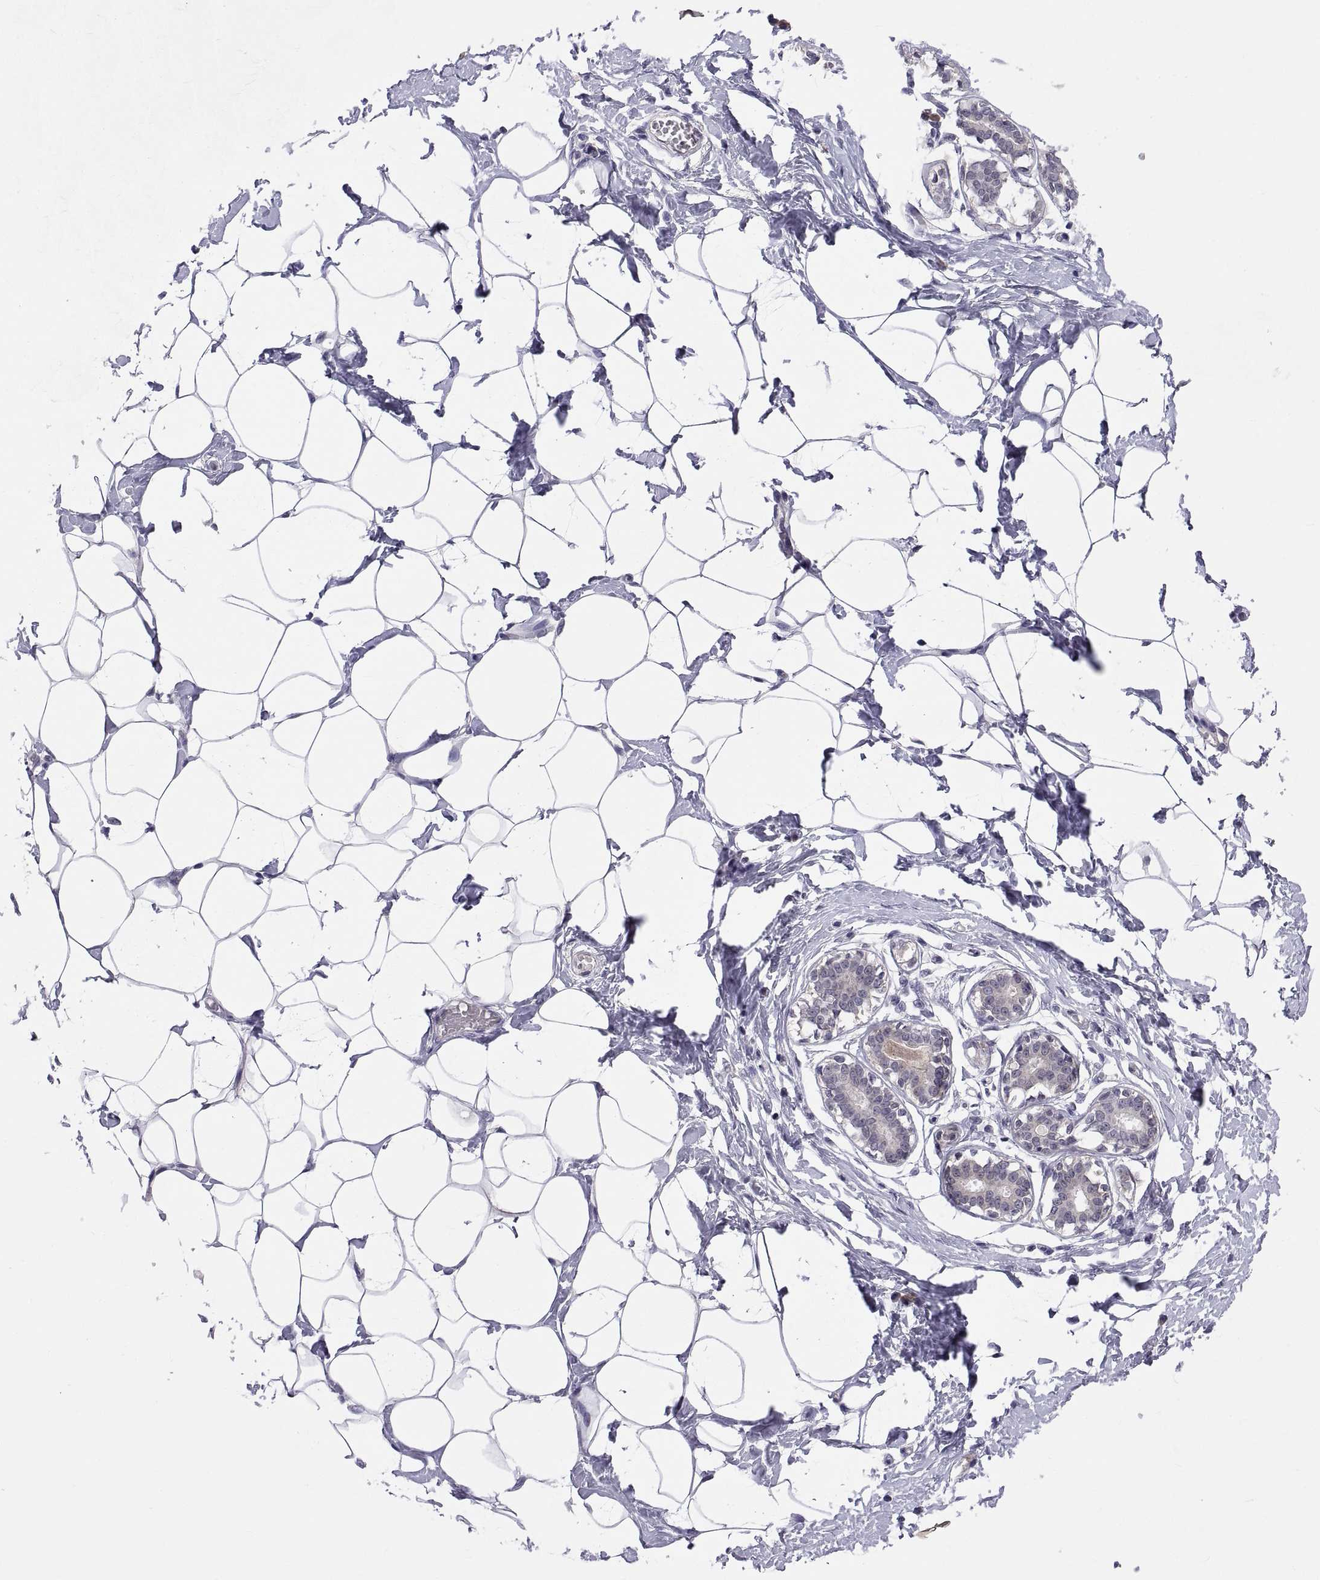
{"staining": {"intensity": "negative", "quantity": "none", "location": "none"}, "tissue": "breast", "cell_type": "Adipocytes", "image_type": "normal", "snomed": [{"axis": "morphology", "description": "Normal tissue, NOS"}, {"axis": "morphology", "description": "Lobular carcinoma, in situ"}, {"axis": "topography", "description": "Breast"}], "caption": "Image shows no protein expression in adipocytes of benign breast. (Stains: DAB immunohistochemistry (IHC) with hematoxylin counter stain, Microscopy: brightfield microscopy at high magnification).", "gene": "PKP1", "patient": {"sex": "female", "age": 35}}